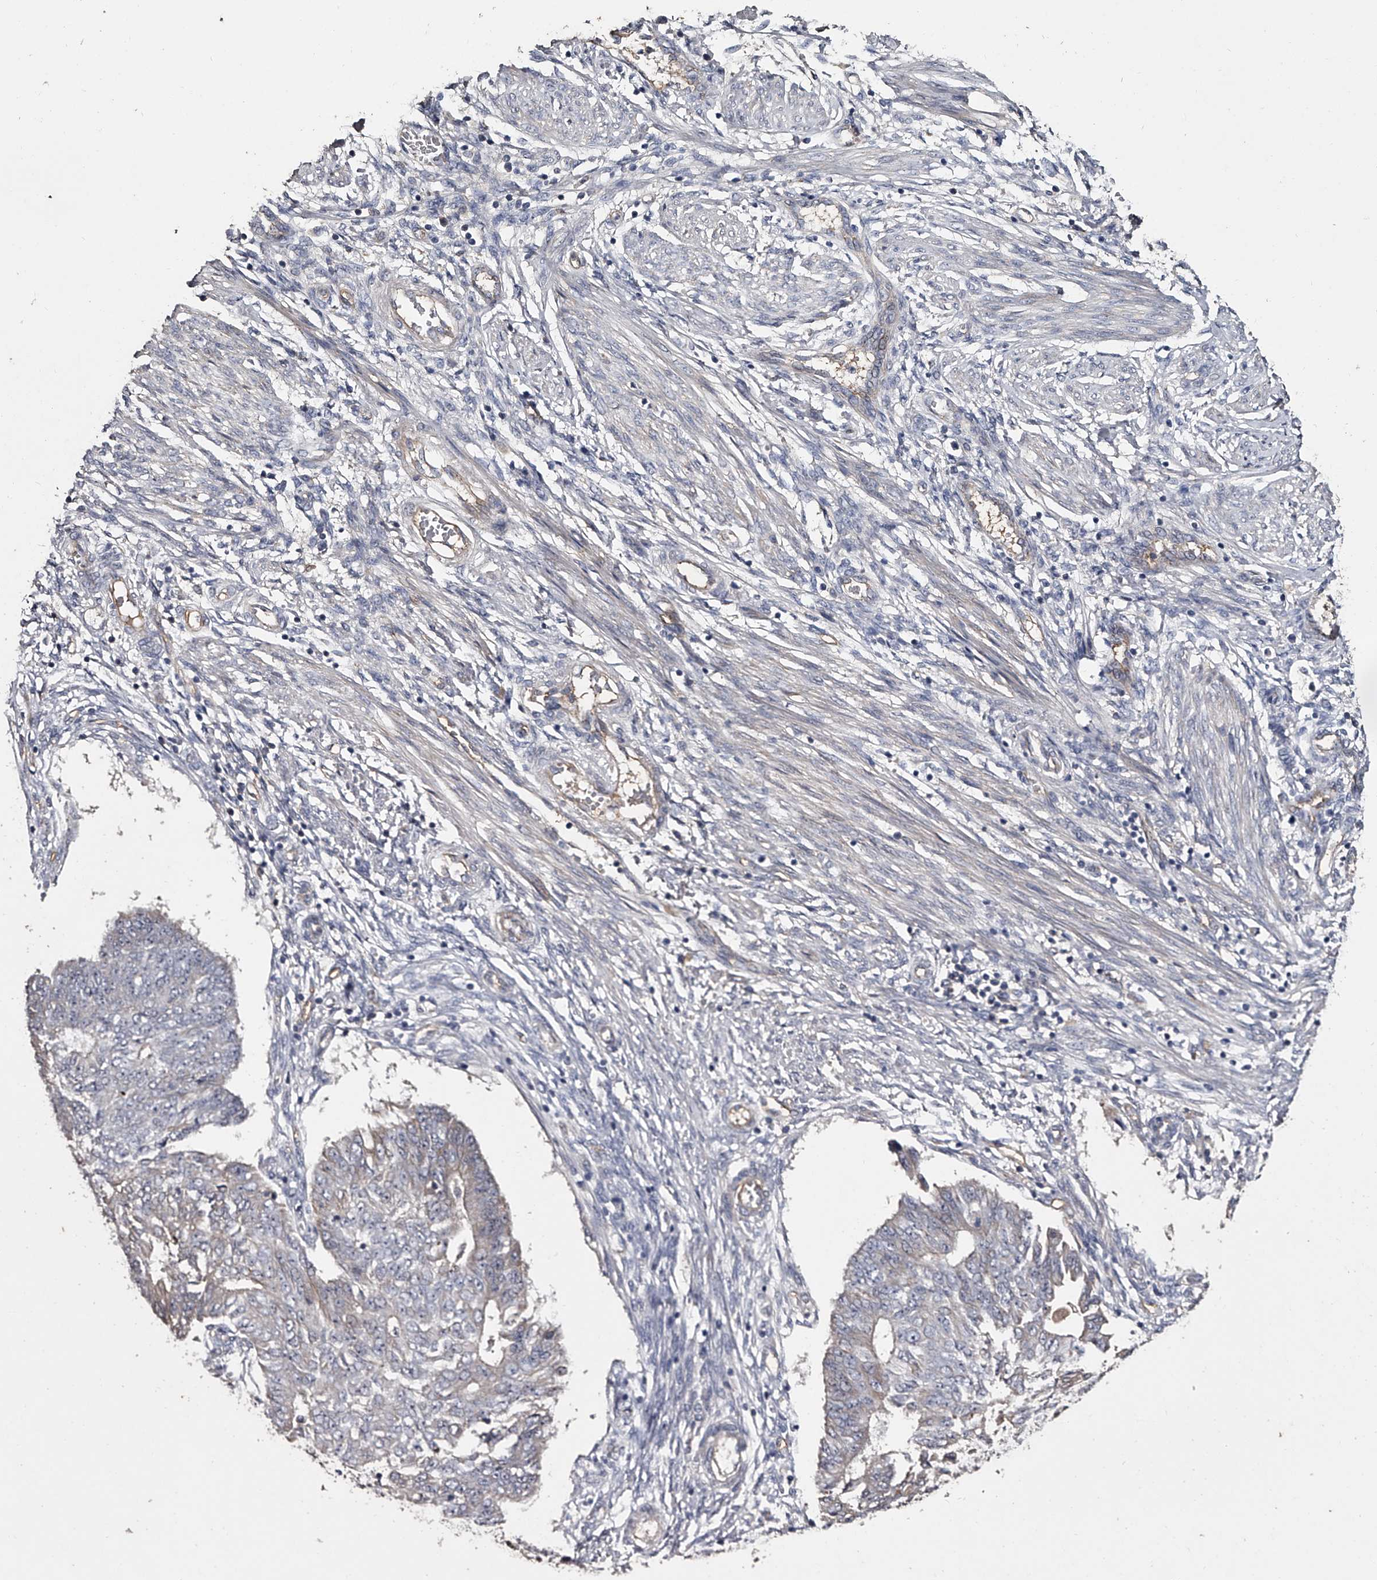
{"staining": {"intensity": "negative", "quantity": "none", "location": "none"}, "tissue": "endometrial cancer", "cell_type": "Tumor cells", "image_type": "cancer", "snomed": [{"axis": "morphology", "description": "Adenocarcinoma, NOS"}, {"axis": "topography", "description": "Endometrium"}], "caption": "Immunohistochemical staining of human adenocarcinoma (endometrial) demonstrates no significant staining in tumor cells.", "gene": "MDN1", "patient": {"sex": "female", "age": 32}}